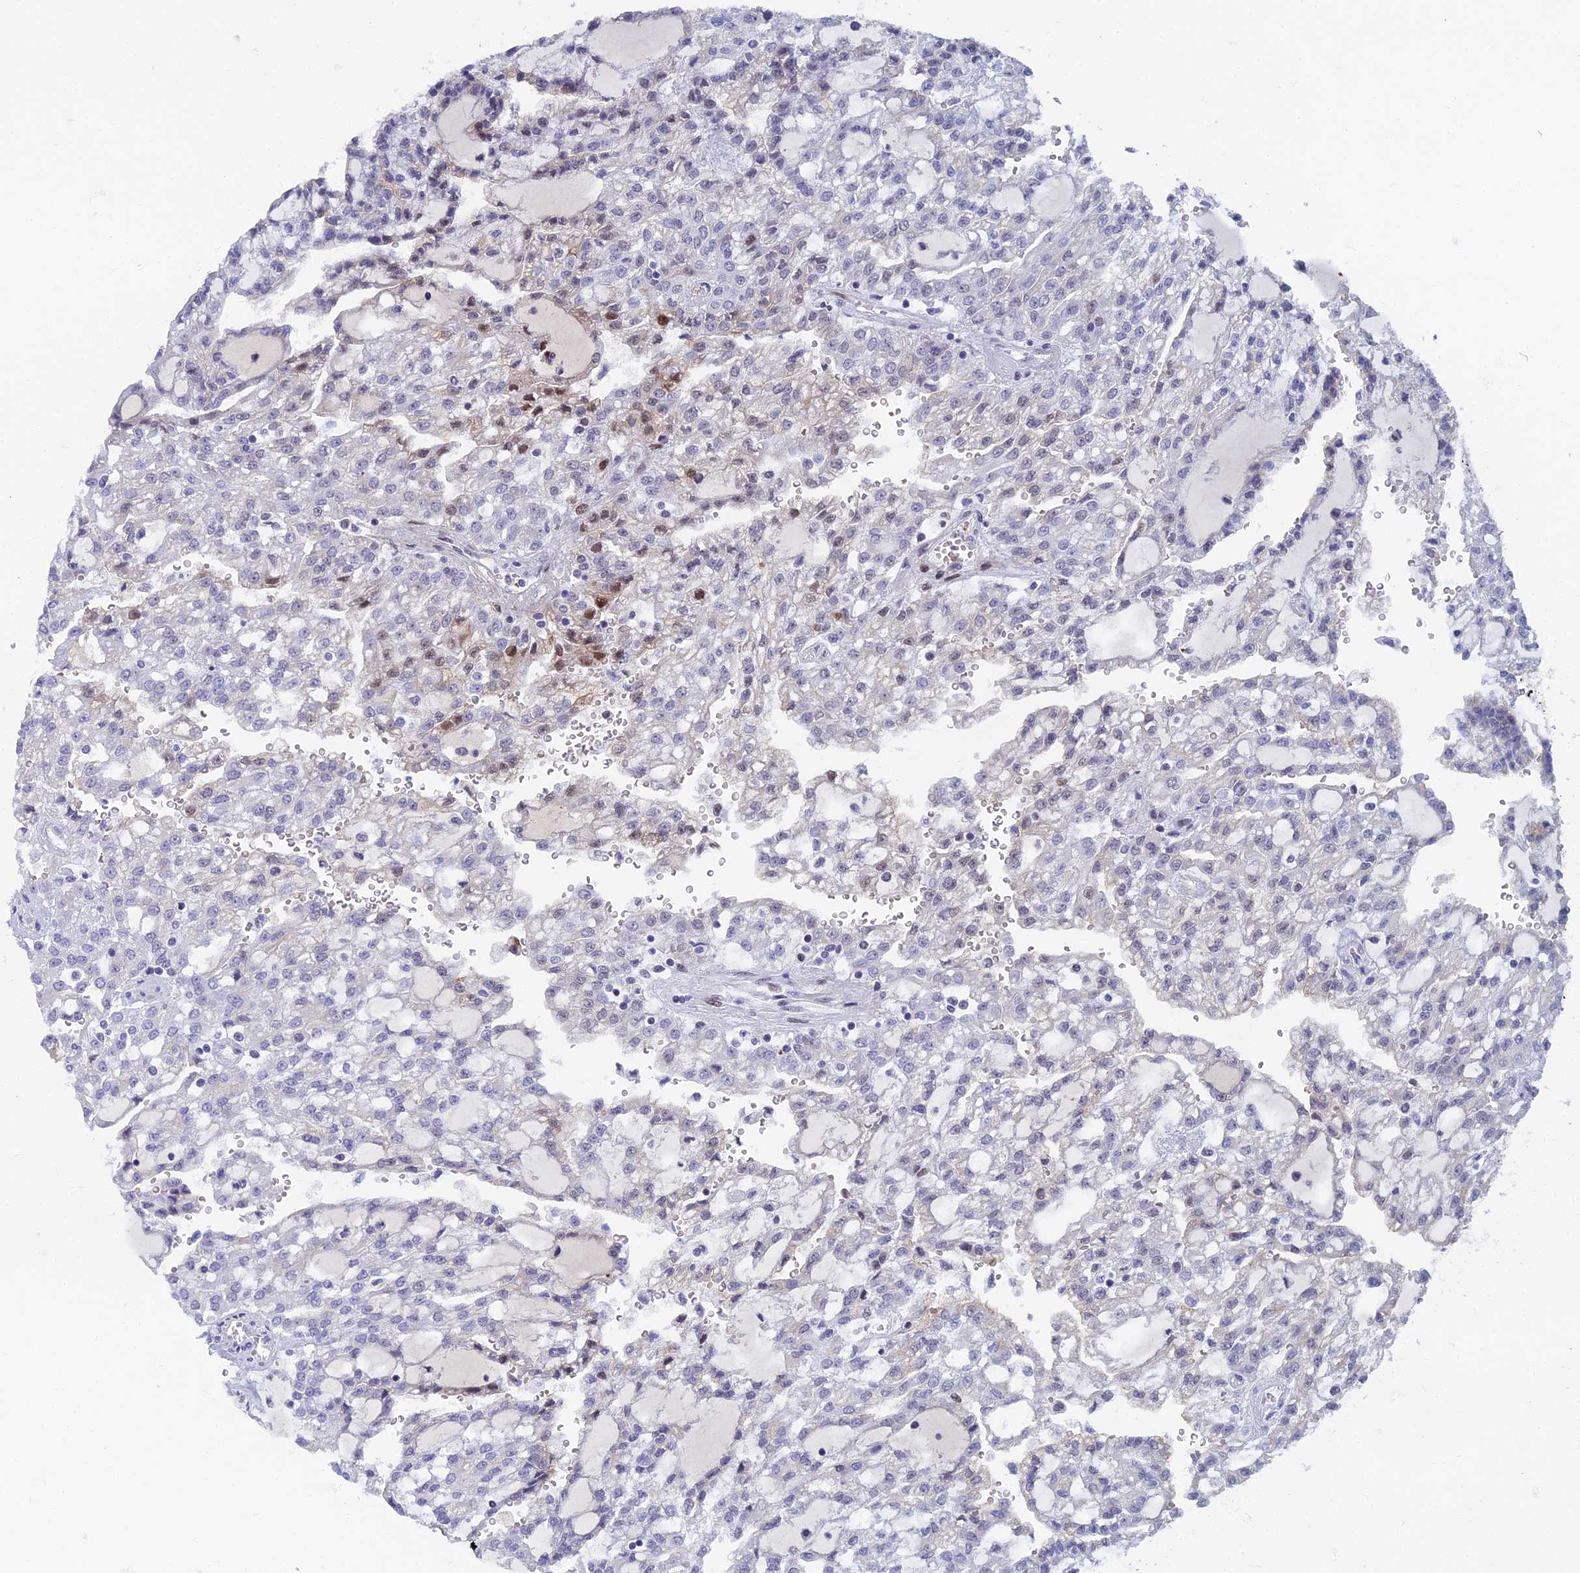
{"staining": {"intensity": "moderate", "quantity": "<25%", "location": "cytoplasmic/membranous,nuclear"}, "tissue": "renal cancer", "cell_type": "Tumor cells", "image_type": "cancer", "snomed": [{"axis": "morphology", "description": "Adenocarcinoma, NOS"}, {"axis": "topography", "description": "Kidney"}], "caption": "Immunohistochemistry (DAB (3,3'-diaminobenzidine)) staining of human renal cancer demonstrates moderate cytoplasmic/membranous and nuclear protein expression in approximately <25% of tumor cells.", "gene": "TAF13", "patient": {"sex": "male", "age": 63}}